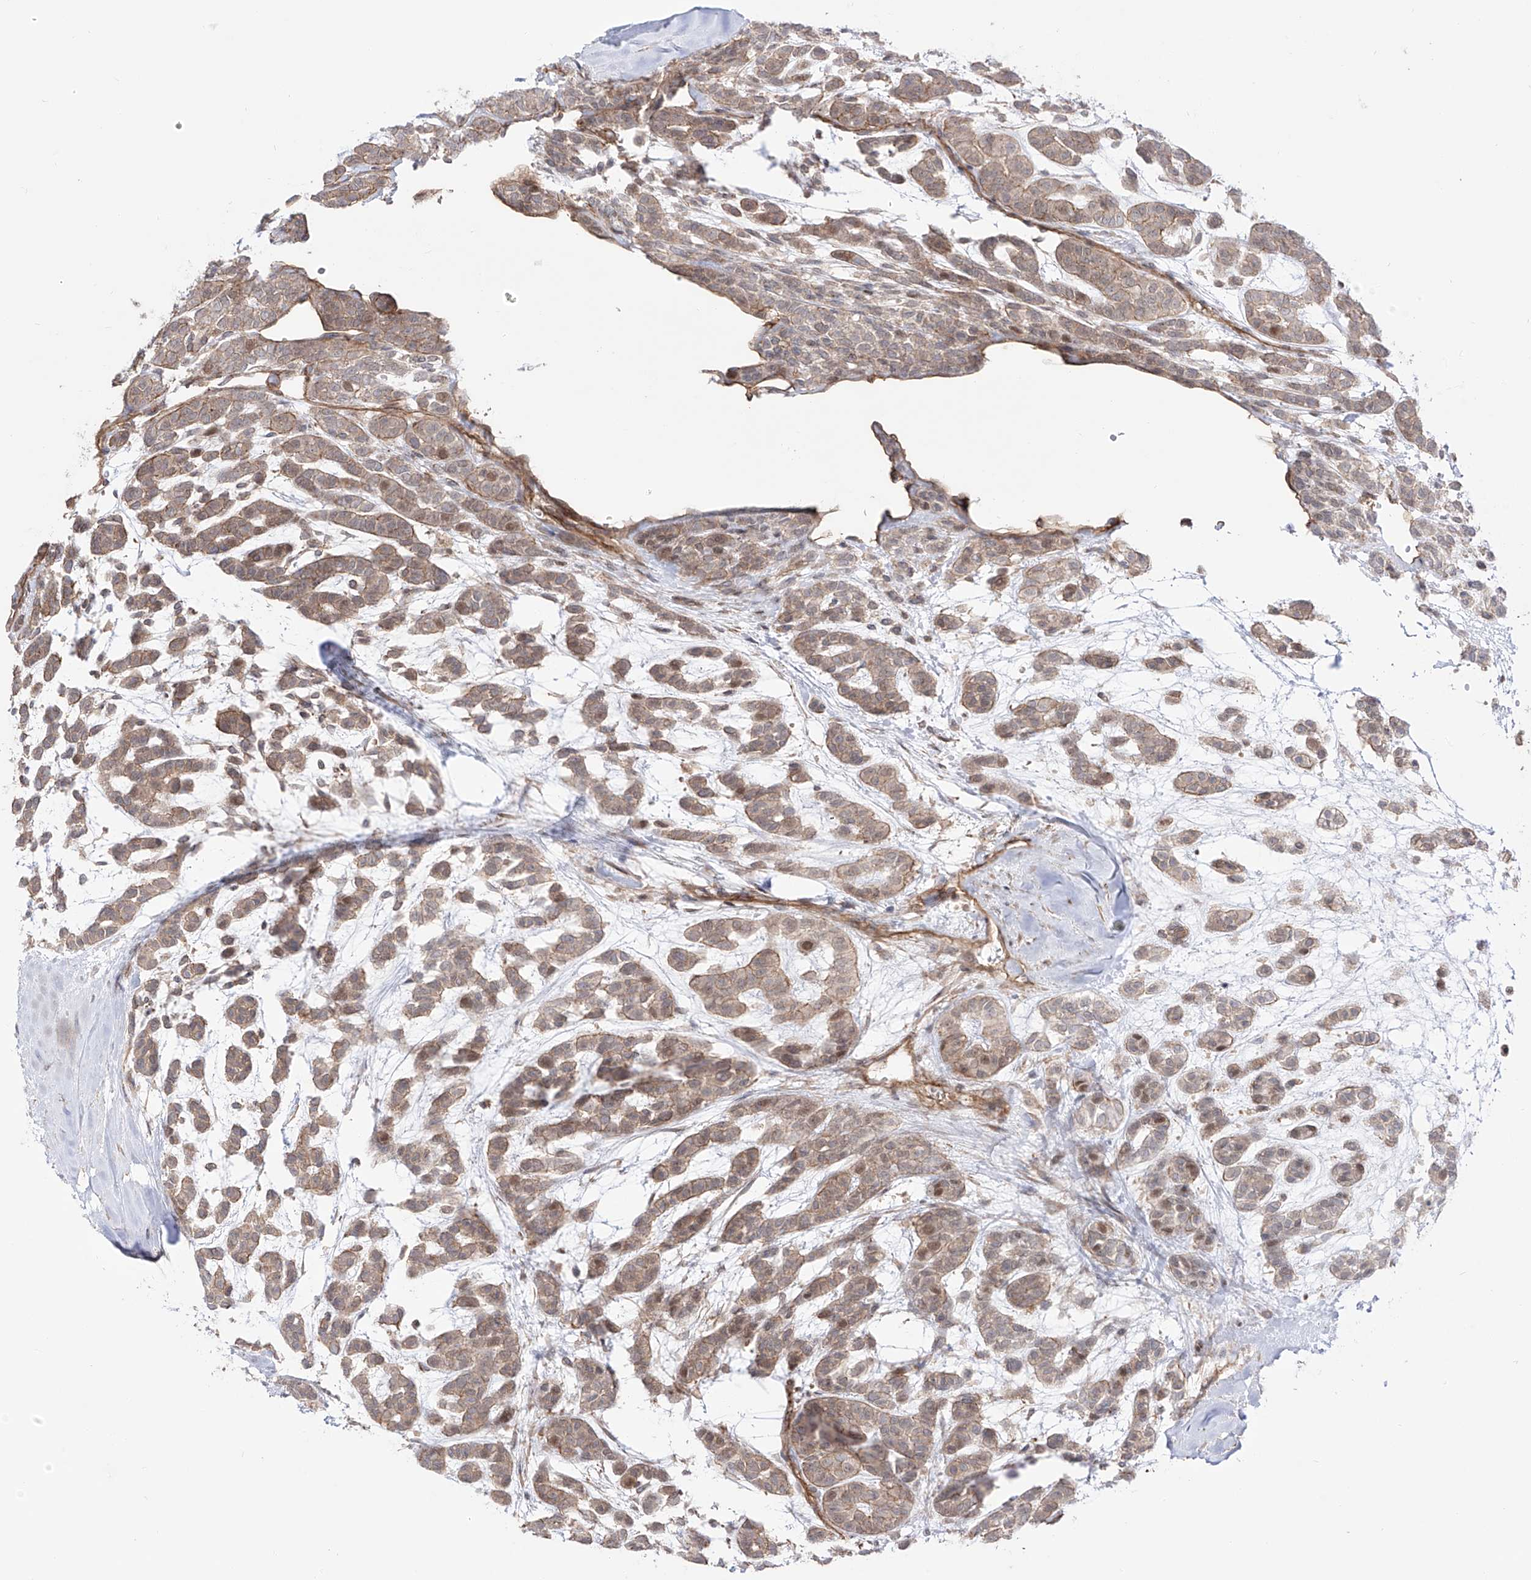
{"staining": {"intensity": "weak", "quantity": "25%-75%", "location": "cytoplasmic/membranous"}, "tissue": "head and neck cancer", "cell_type": "Tumor cells", "image_type": "cancer", "snomed": [{"axis": "morphology", "description": "Adenocarcinoma, NOS"}, {"axis": "morphology", "description": "Adenoma, NOS"}, {"axis": "topography", "description": "Head-Neck"}], "caption": "About 25%-75% of tumor cells in head and neck adenocarcinoma reveal weak cytoplasmic/membranous protein positivity as visualized by brown immunohistochemical staining.", "gene": "ZNF180", "patient": {"sex": "female", "age": 55}}